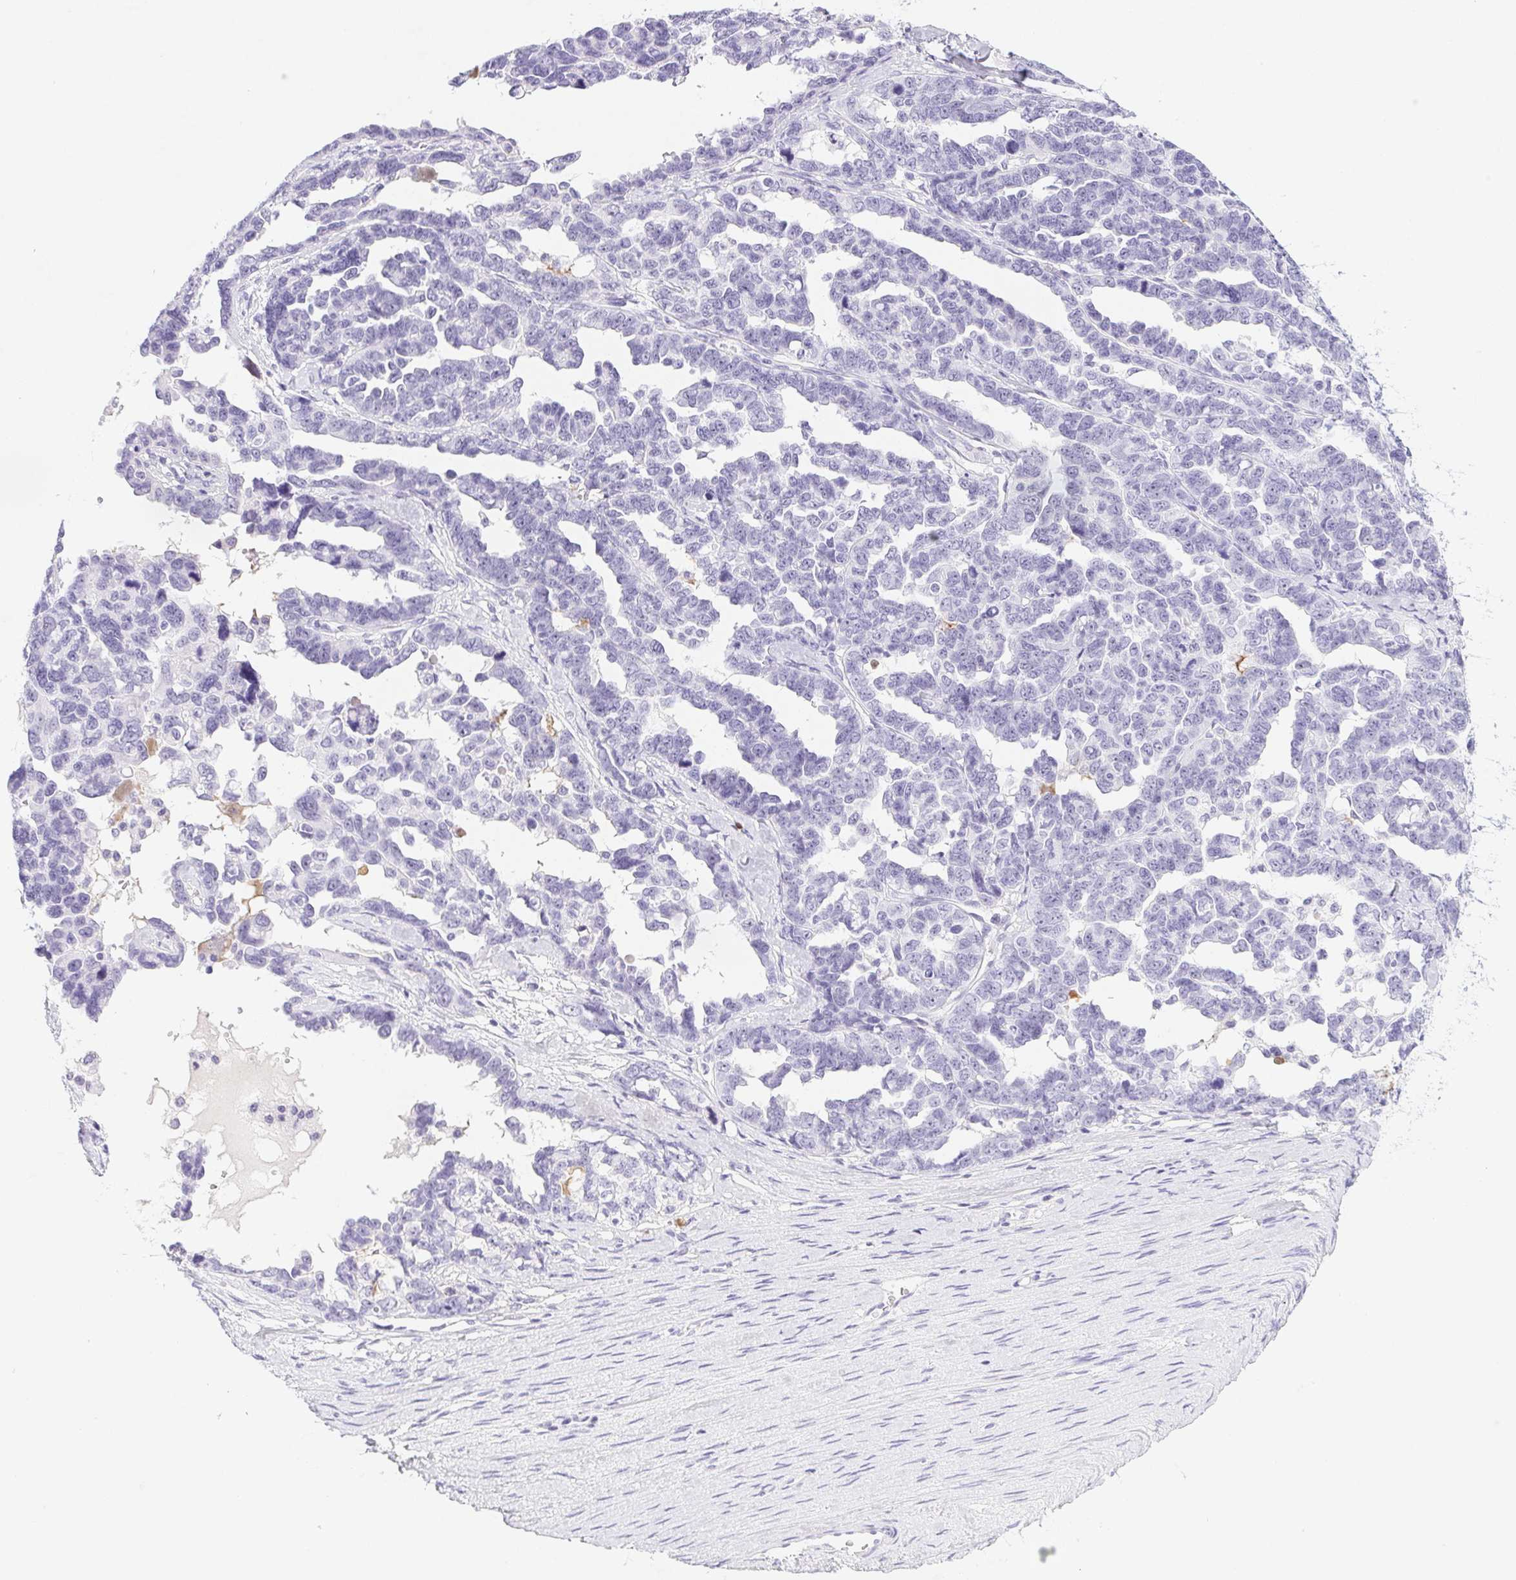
{"staining": {"intensity": "negative", "quantity": "none", "location": "none"}, "tissue": "ovarian cancer", "cell_type": "Tumor cells", "image_type": "cancer", "snomed": [{"axis": "morphology", "description": "Cystadenocarcinoma, serous, NOS"}, {"axis": "topography", "description": "Ovary"}], "caption": "Protein analysis of ovarian cancer (serous cystadenocarcinoma) reveals no significant positivity in tumor cells.", "gene": "ST8SIA3", "patient": {"sex": "female", "age": 69}}